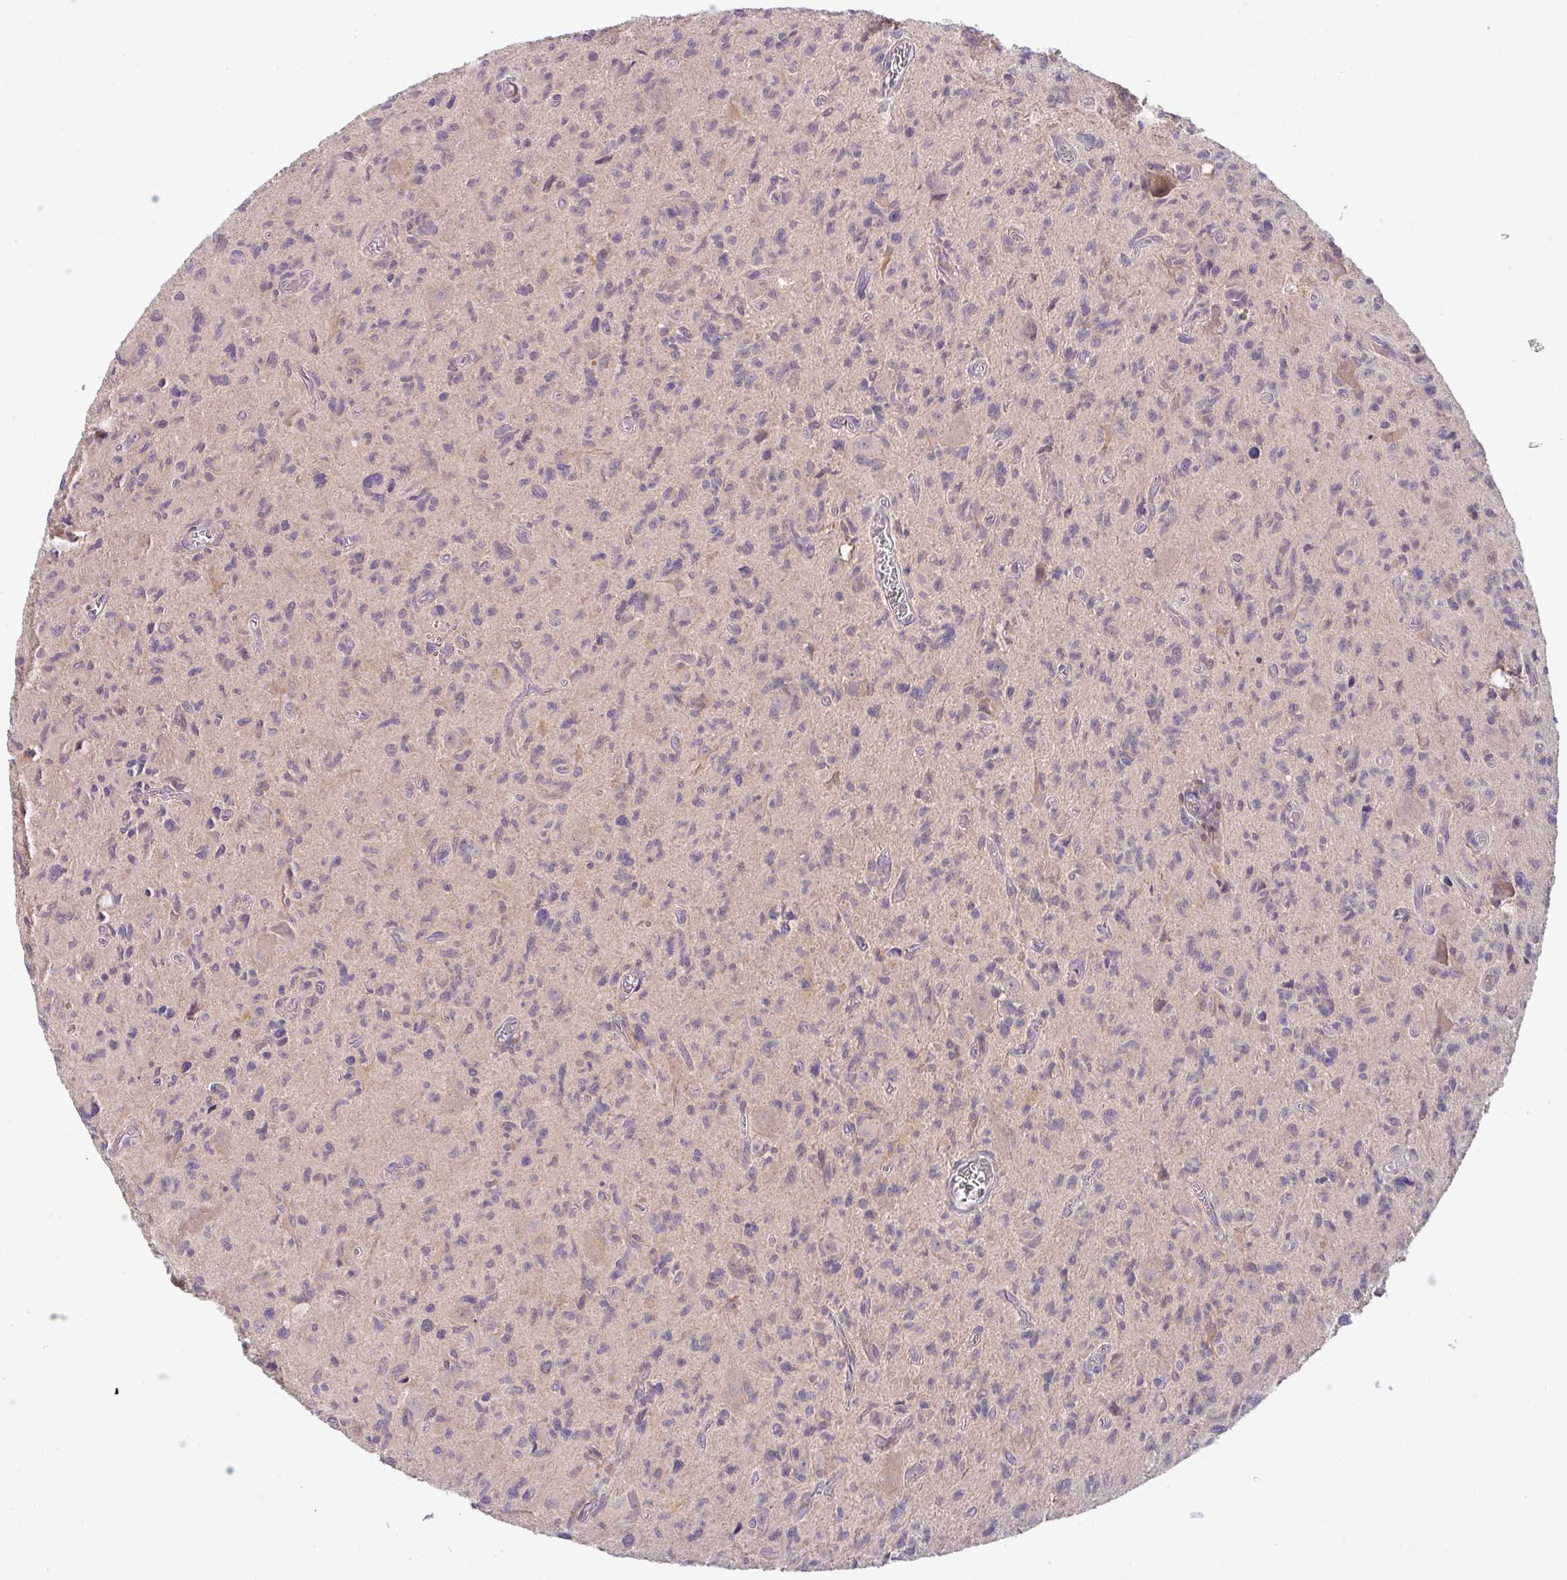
{"staining": {"intensity": "negative", "quantity": "none", "location": "none"}, "tissue": "glioma", "cell_type": "Tumor cells", "image_type": "cancer", "snomed": [{"axis": "morphology", "description": "Glioma, malignant, High grade"}, {"axis": "topography", "description": "Brain"}], "caption": "Immunohistochemistry (IHC) micrograph of glioma stained for a protein (brown), which demonstrates no positivity in tumor cells.", "gene": "HOXC13", "patient": {"sex": "male", "age": 76}}